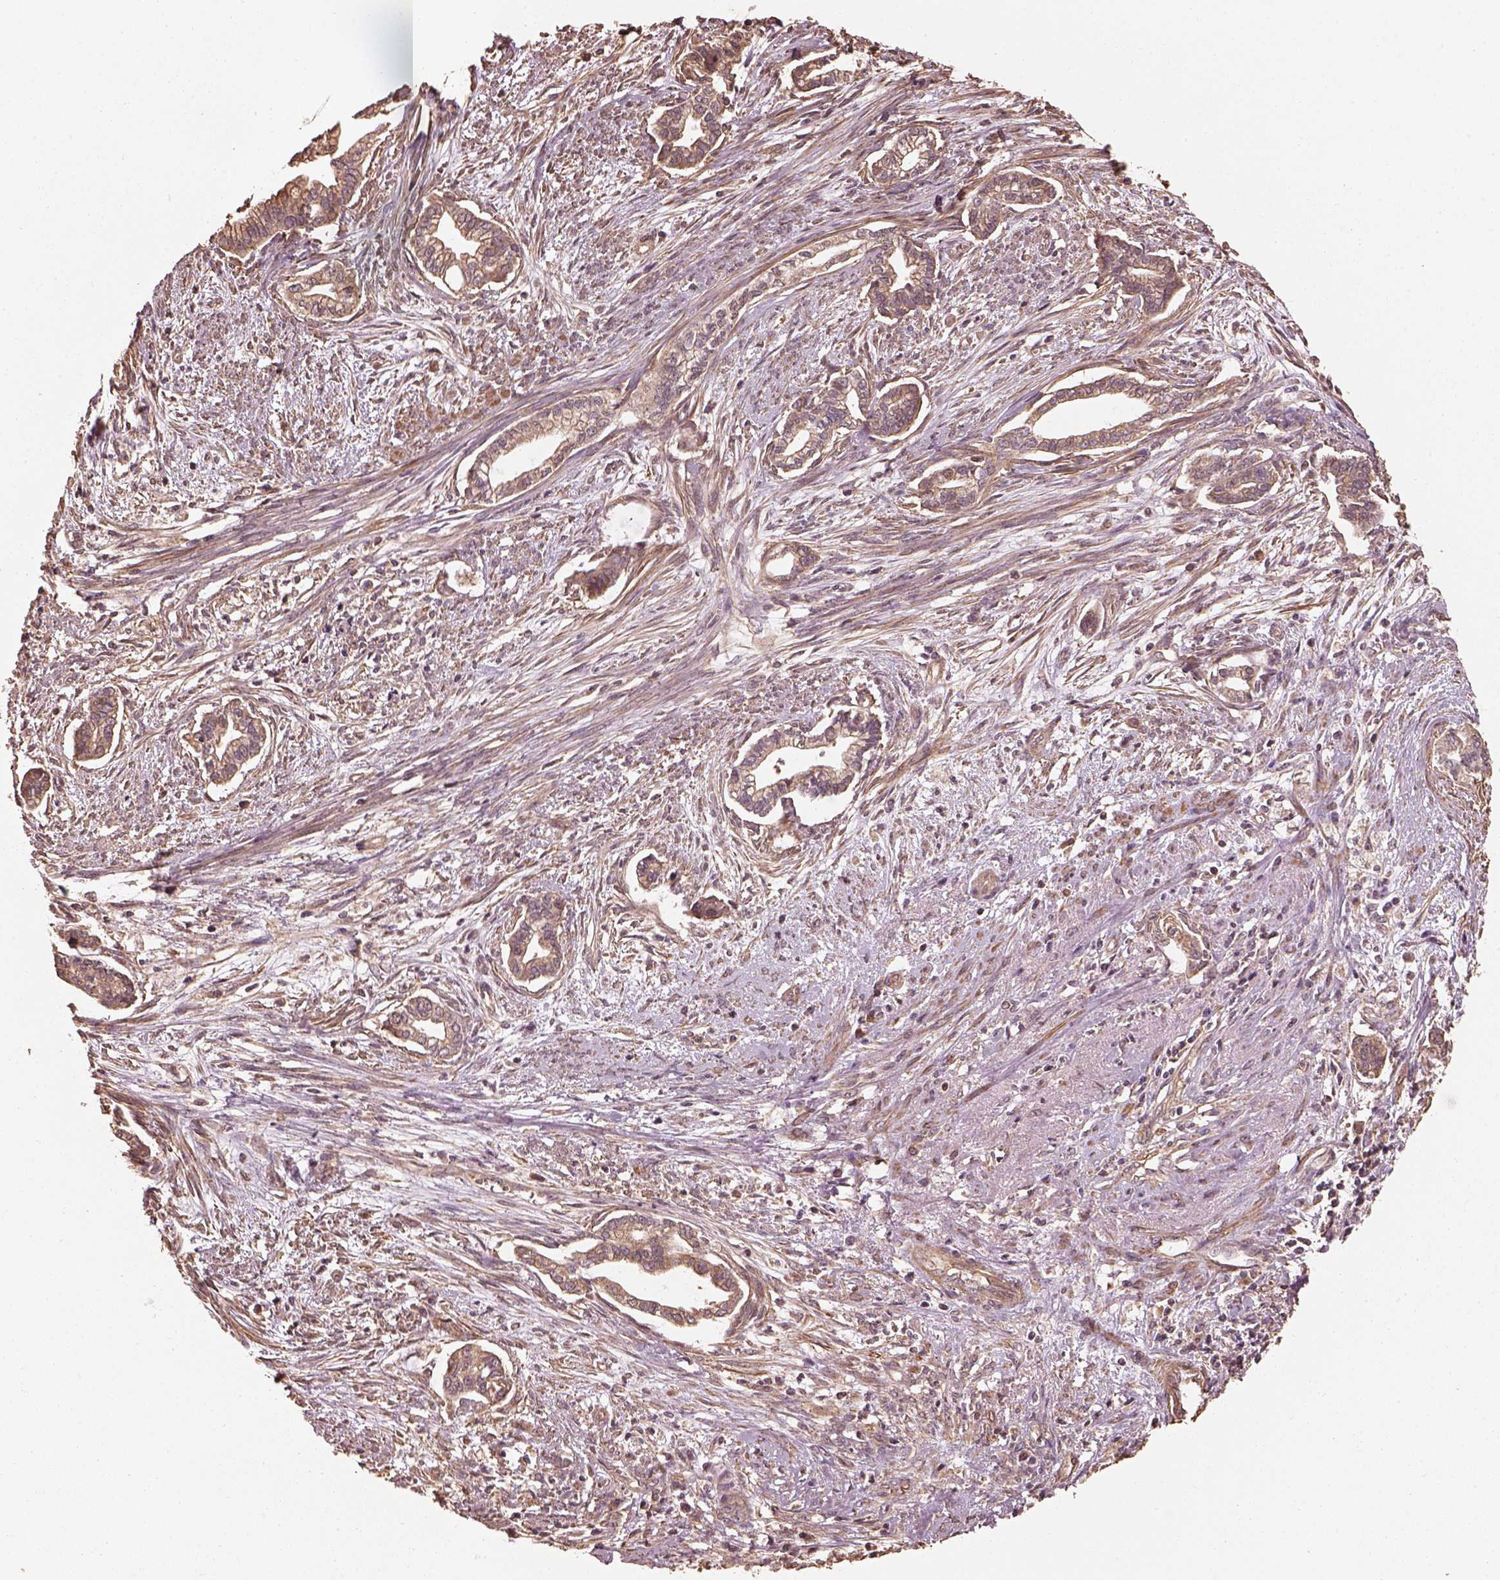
{"staining": {"intensity": "moderate", "quantity": "25%-75%", "location": "cytoplasmic/membranous"}, "tissue": "cervical cancer", "cell_type": "Tumor cells", "image_type": "cancer", "snomed": [{"axis": "morphology", "description": "Adenocarcinoma, NOS"}, {"axis": "topography", "description": "Cervix"}], "caption": "Moderate cytoplasmic/membranous protein staining is seen in about 25%-75% of tumor cells in cervical adenocarcinoma.", "gene": "METTL4", "patient": {"sex": "female", "age": 62}}